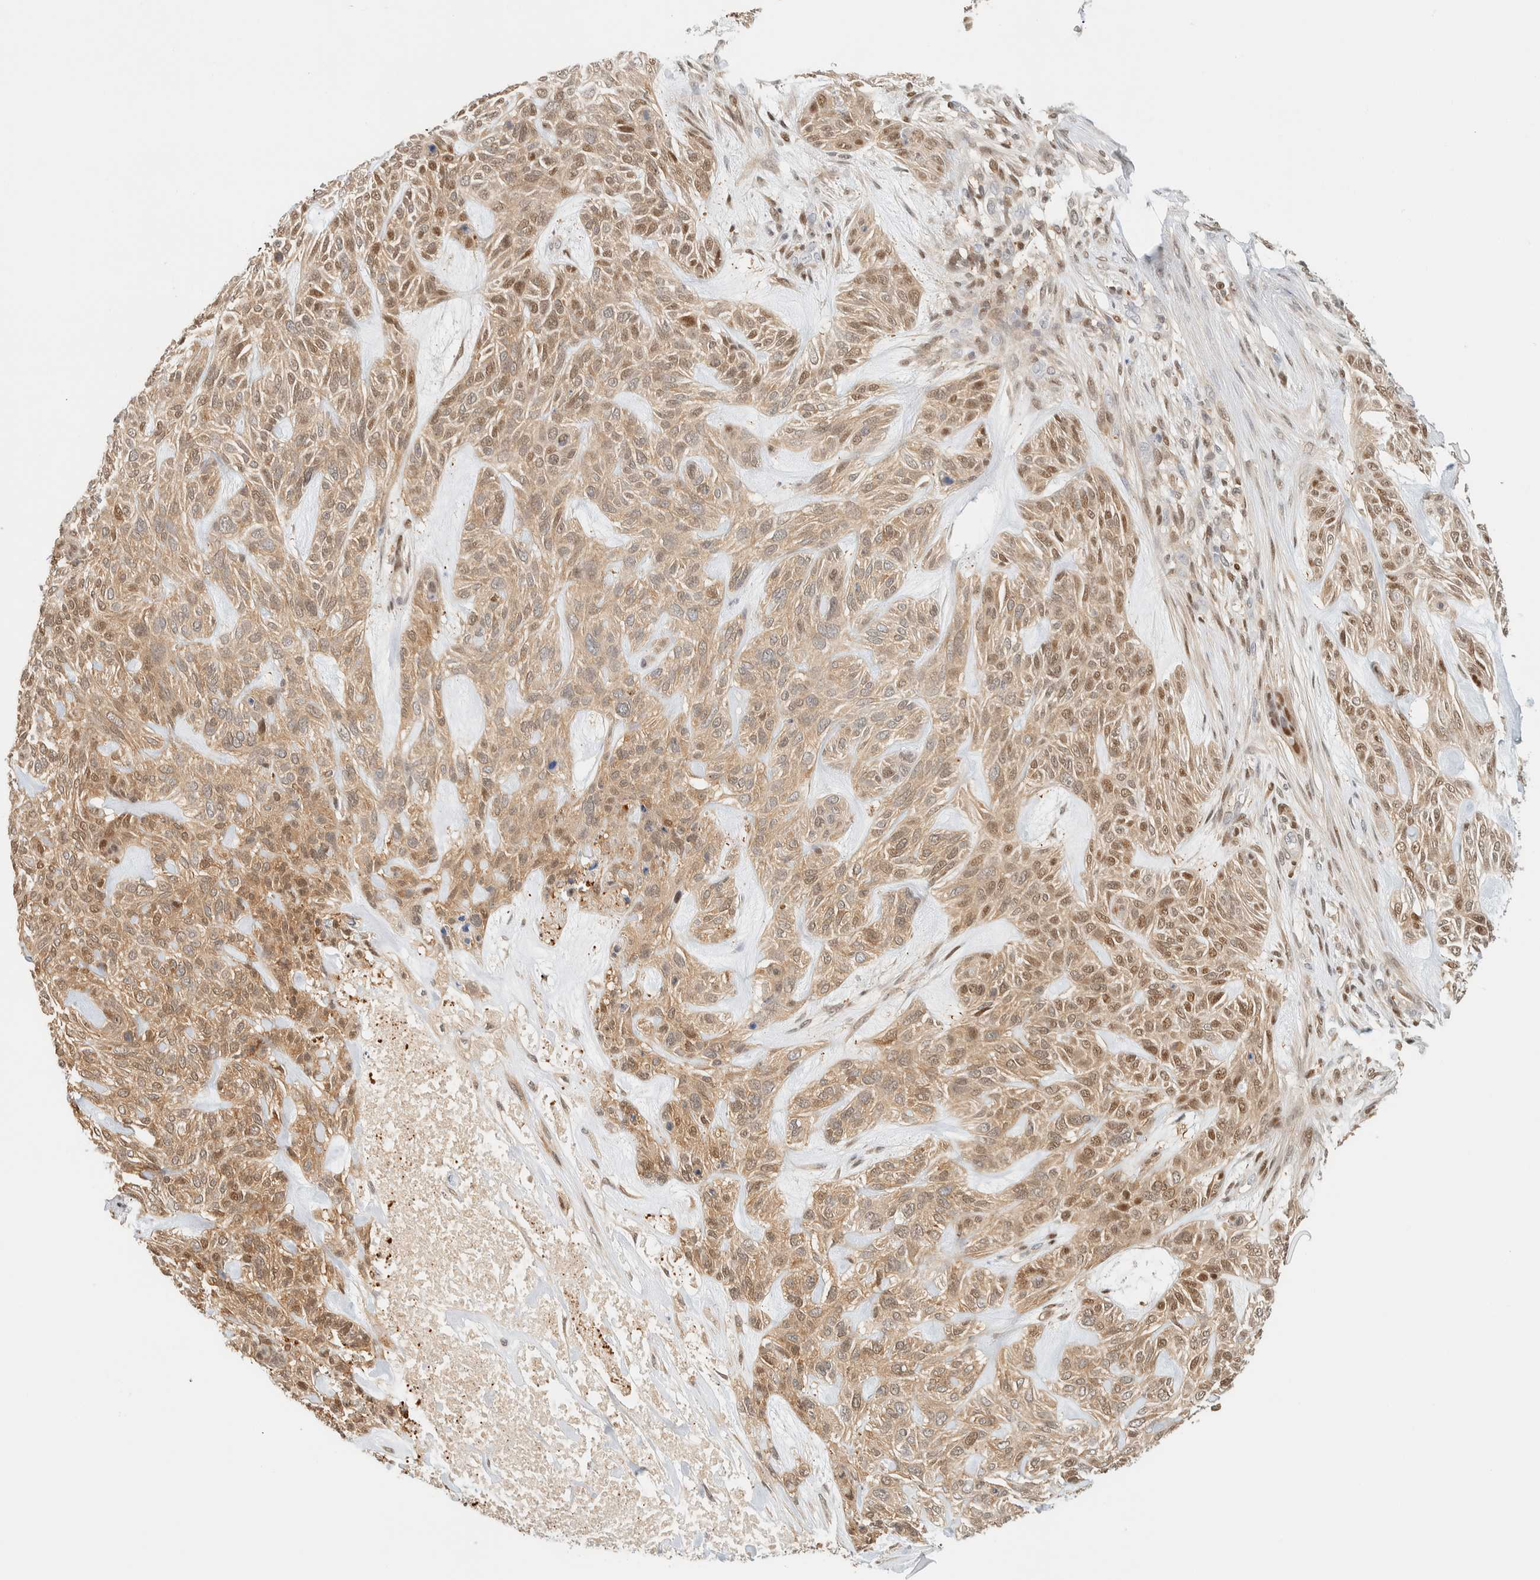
{"staining": {"intensity": "moderate", "quantity": ">75%", "location": "cytoplasmic/membranous,nuclear"}, "tissue": "skin cancer", "cell_type": "Tumor cells", "image_type": "cancer", "snomed": [{"axis": "morphology", "description": "Basal cell carcinoma"}, {"axis": "topography", "description": "Skin"}], "caption": "Moderate cytoplasmic/membranous and nuclear positivity is seen in approximately >75% of tumor cells in basal cell carcinoma (skin).", "gene": "ZBTB37", "patient": {"sex": "male", "age": 55}}